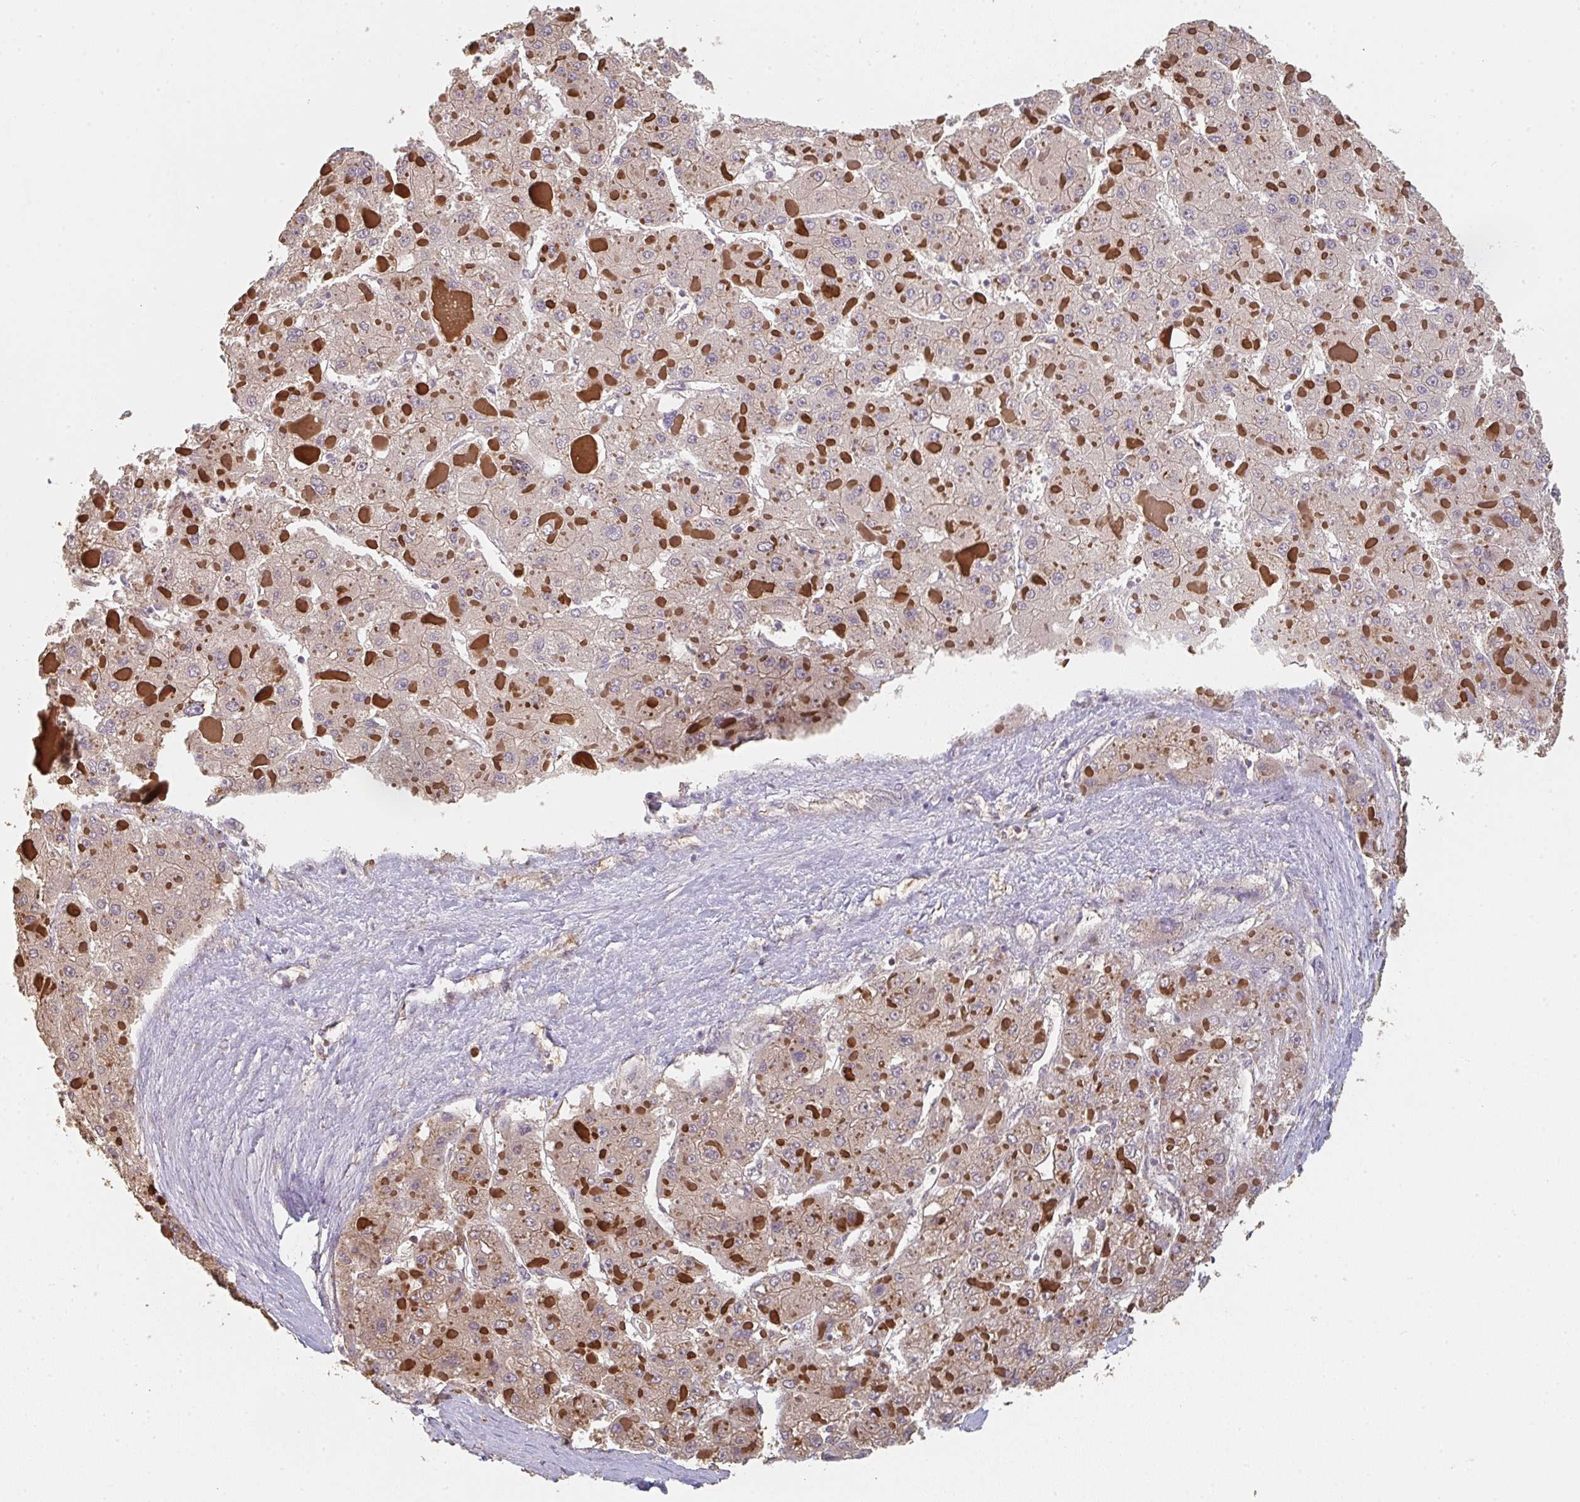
{"staining": {"intensity": "weak", "quantity": "25%-75%", "location": "cytoplasmic/membranous"}, "tissue": "liver cancer", "cell_type": "Tumor cells", "image_type": "cancer", "snomed": [{"axis": "morphology", "description": "Carcinoma, Hepatocellular, NOS"}, {"axis": "topography", "description": "Liver"}], "caption": "Weak cytoplasmic/membranous positivity for a protein is identified in about 25%-75% of tumor cells of hepatocellular carcinoma (liver) using IHC.", "gene": "POLG", "patient": {"sex": "female", "age": 73}}